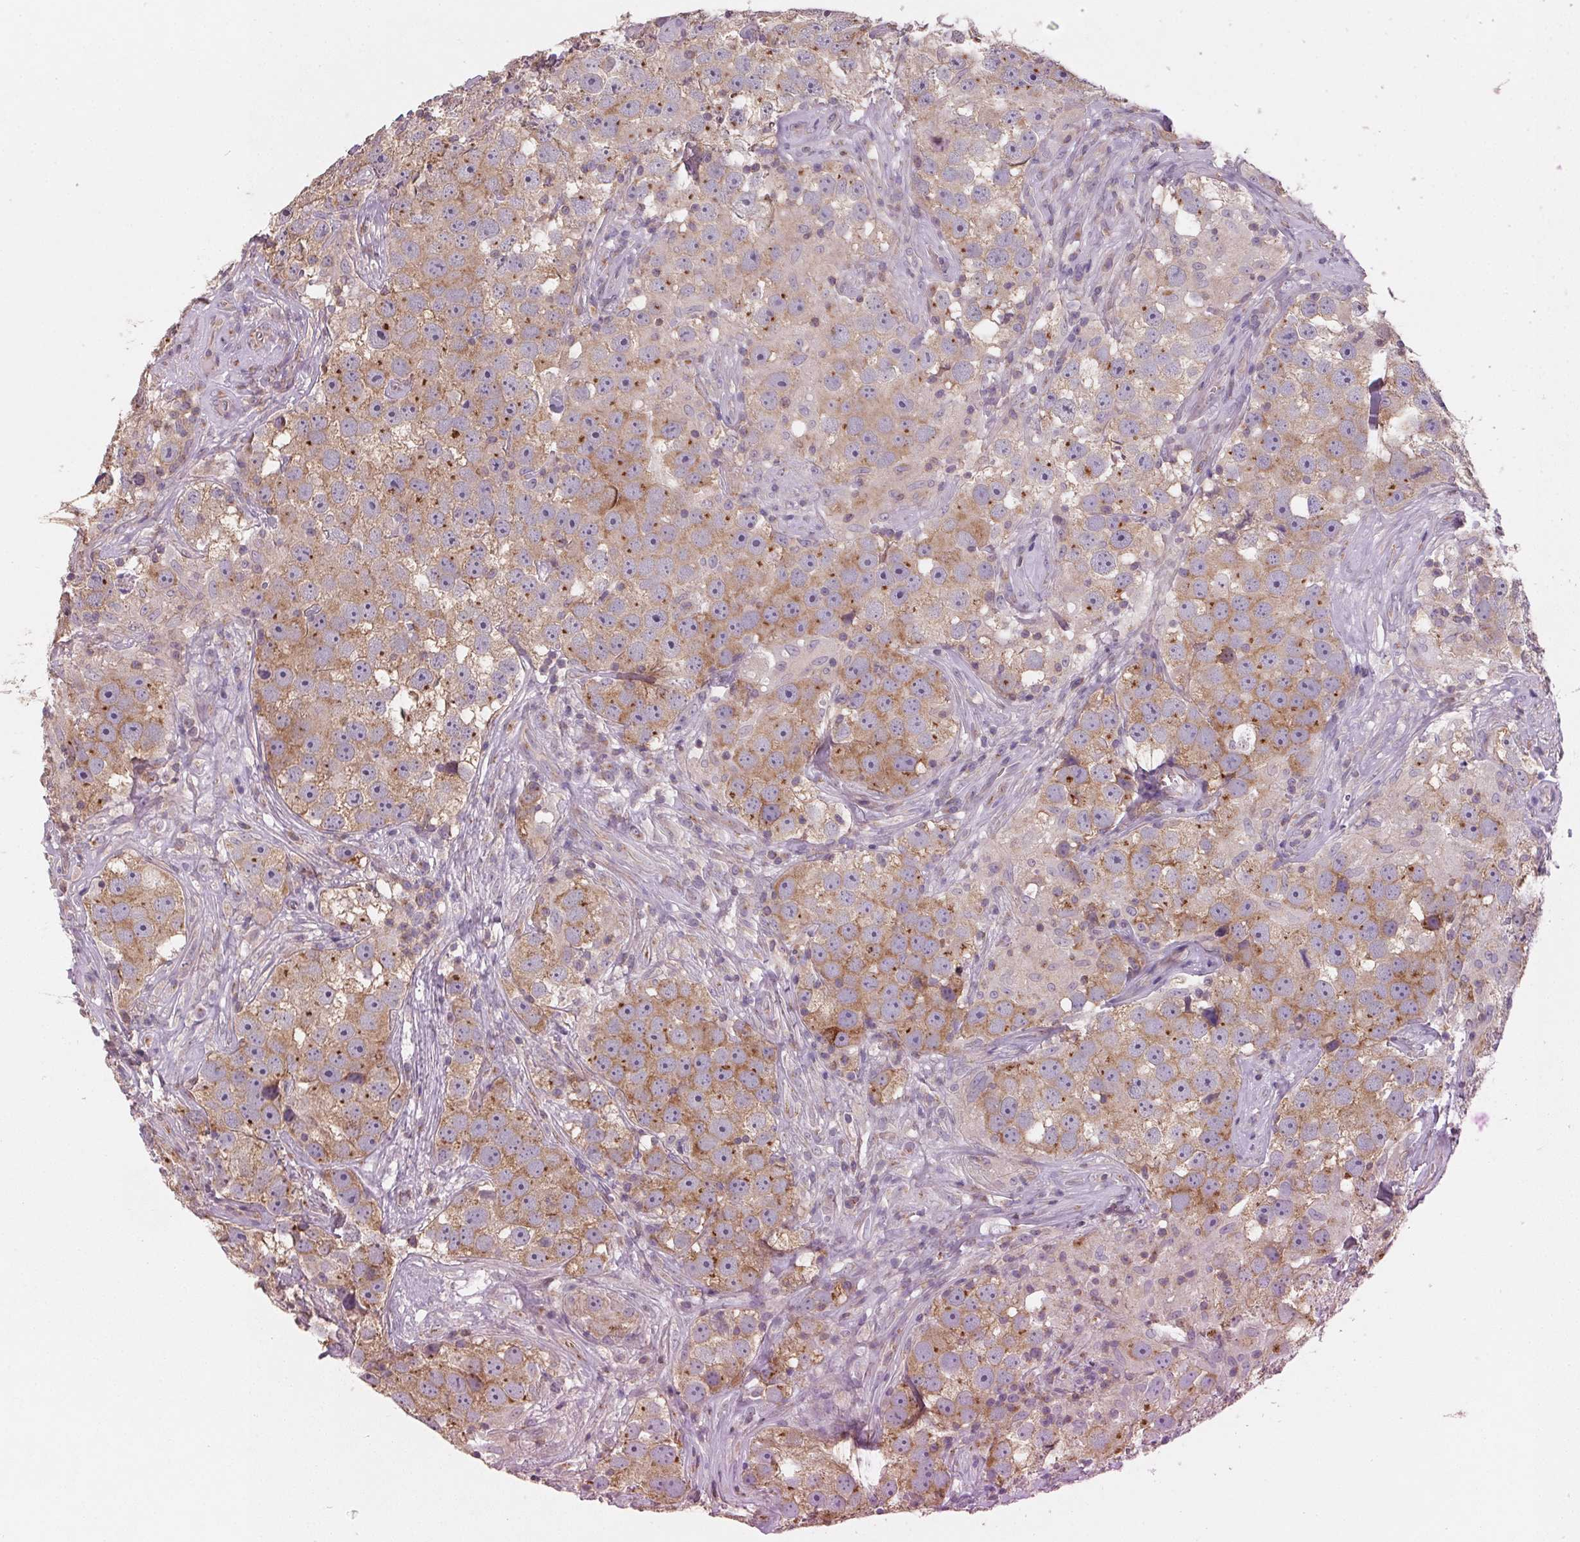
{"staining": {"intensity": "moderate", "quantity": "25%-75%", "location": "cytoplasmic/membranous"}, "tissue": "testis cancer", "cell_type": "Tumor cells", "image_type": "cancer", "snomed": [{"axis": "morphology", "description": "Seminoma, NOS"}, {"axis": "topography", "description": "Testis"}], "caption": "Immunohistochemistry (IHC) histopathology image of human testis cancer (seminoma) stained for a protein (brown), which reveals medium levels of moderate cytoplasmic/membranous staining in approximately 25%-75% of tumor cells.", "gene": "AP1S1", "patient": {"sex": "male", "age": 49}}